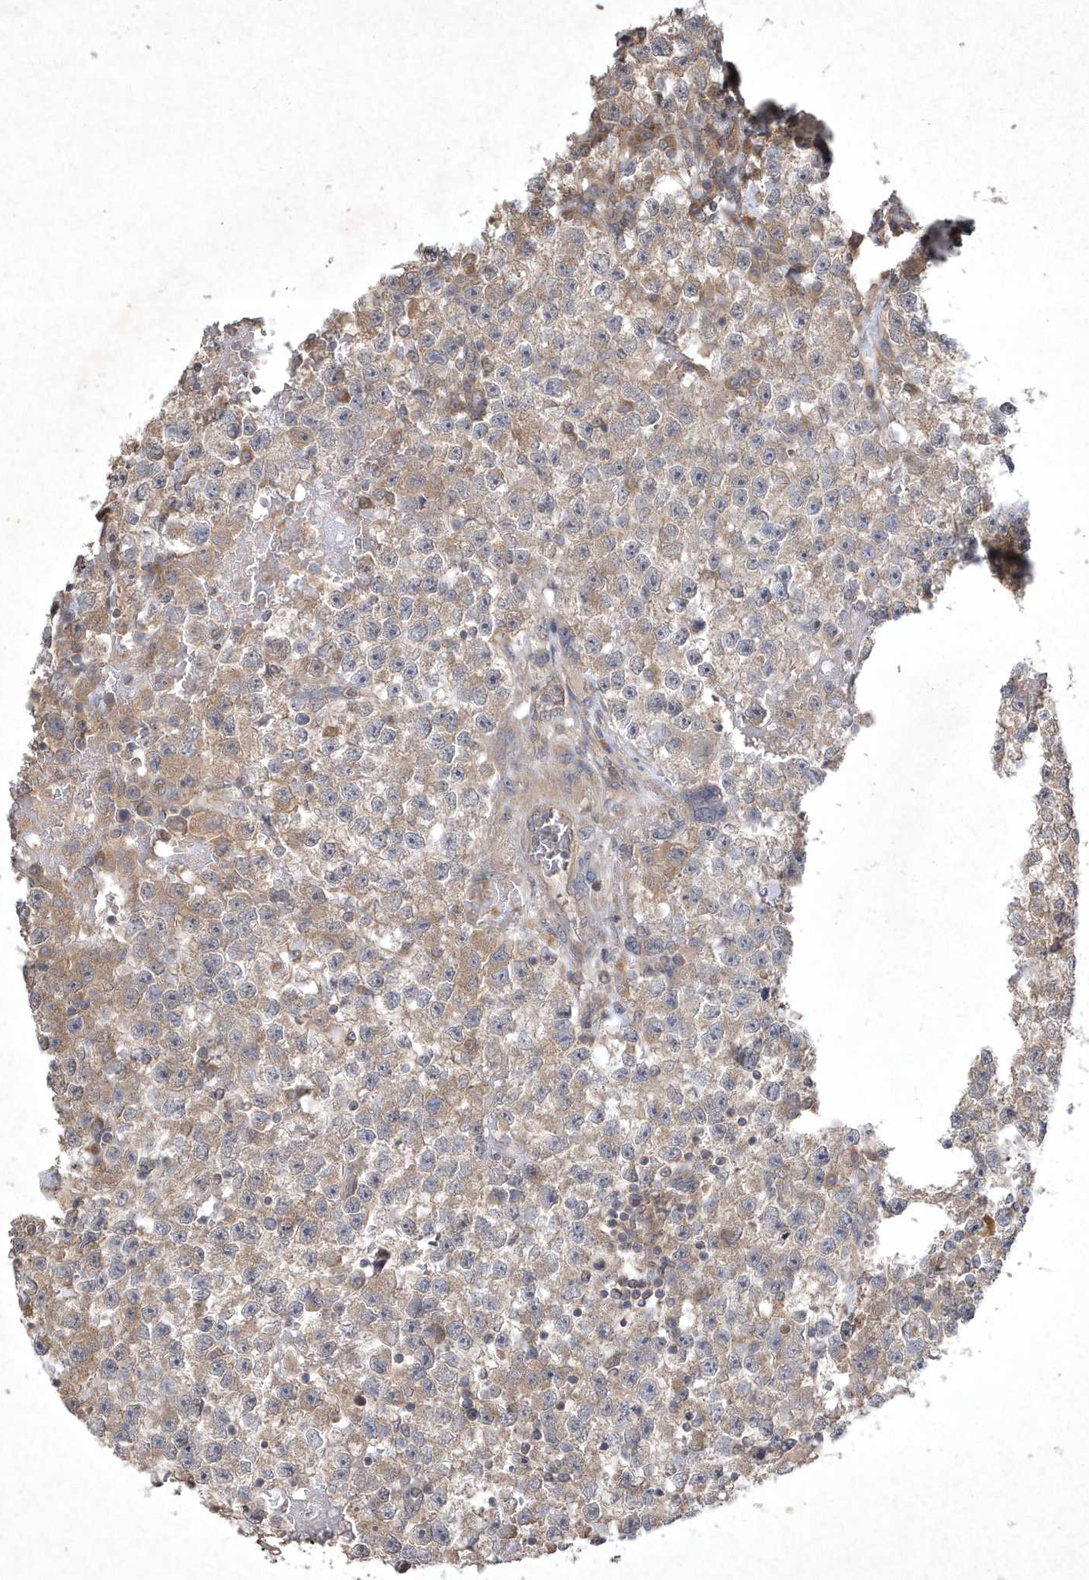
{"staining": {"intensity": "weak", "quantity": "25%-75%", "location": "cytoplasmic/membranous"}, "tissue": "testis cancer", "cell_type": "Tumor cells", "image_type": "cancer", "snomed": [{"axis": "morphology", "description": "Seminoma, NOS"}, {"axis": "topography", "description": "Testis"}], "caption": "DAB immunohistochemical staining of seminoma (testis) displays weak cytoplasmic/membranous protein staining in about 25%-75% of tumor cells.", "gene": "AKR7A2", "patient": {"sex": "male", "age": 22}}